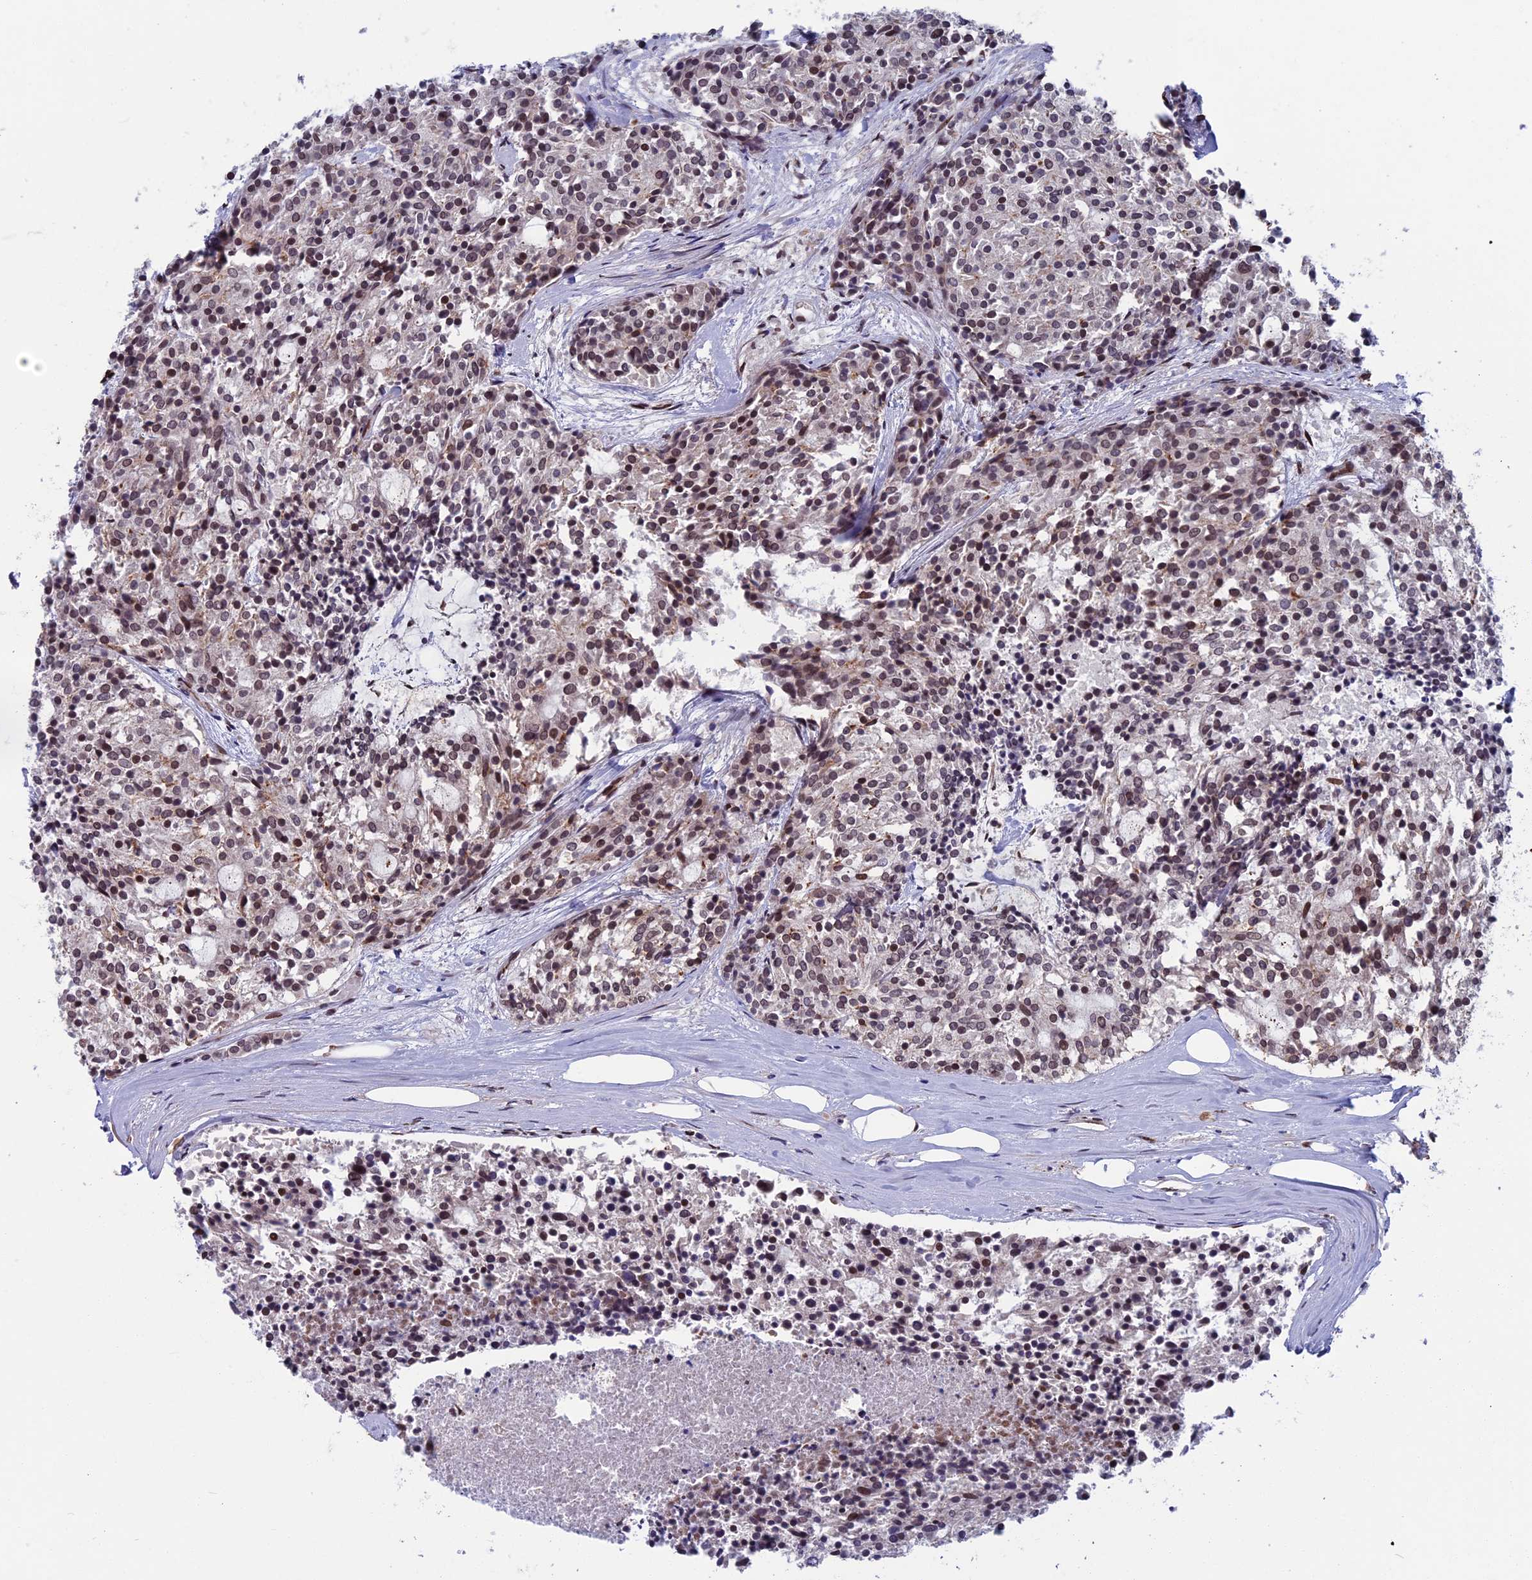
{"staining": {"intensity": "weak", "quantity": "25%-75%", "location": "nuclear"}, "tissue": "carcinoid", "cell_type": "Tumor cells", "image_type": "cancer", "snomed": [{"axis": "morphology", "description": "Carcinoid, malignant, NOS"}, {"axis": "topography", "description": "Pancreas"}], "caption": "There is low levels of weak nuclear positivity in tumor cells of carcinoid, as demonstrated by immunohistochemical staining (brown color).", "gene": "GPSM1", "patient": {"sex": "female", "age": 54}}